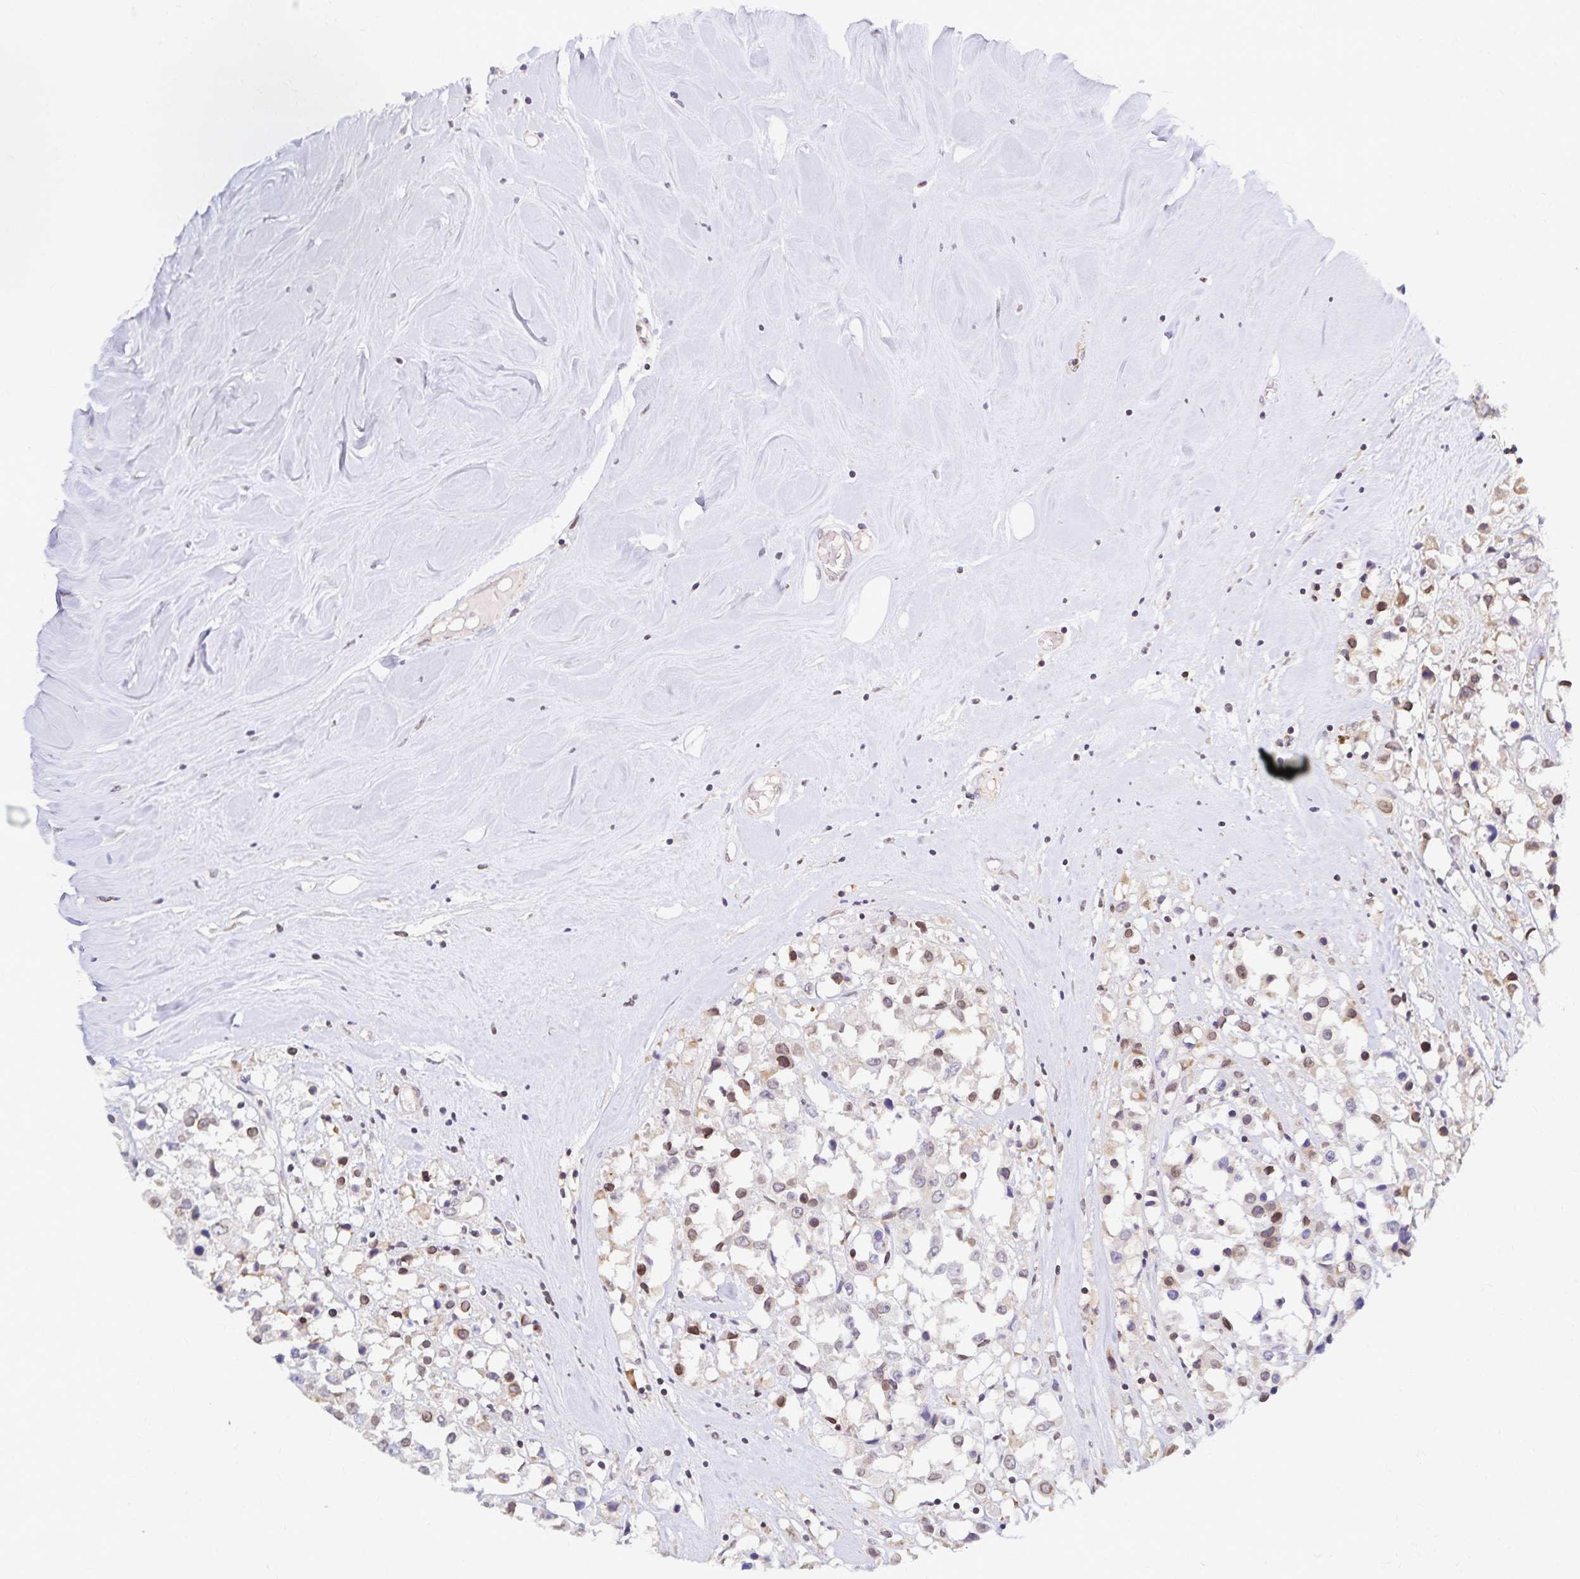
{"staining": {"intensity": "moderate", "quantity": "<25%", "location": "nuclear"}, "tissue": "breast cancer", "cell_type": "Tumor cells", "image_type": "cancer", "snomed": [{"axis": "morphology", "description": "Duct carcinoma"}, {"axis": "topography", "description": "Breast"}], "caption": "Immunohistochemical staining of human breast cancer (invasive ductal carcinoma) displays low levels of moderate nuclear positivity in approximately <25% of tumor cells.", "gene": "RAB9B", "patient": {"sex": "female", "age": 61}}